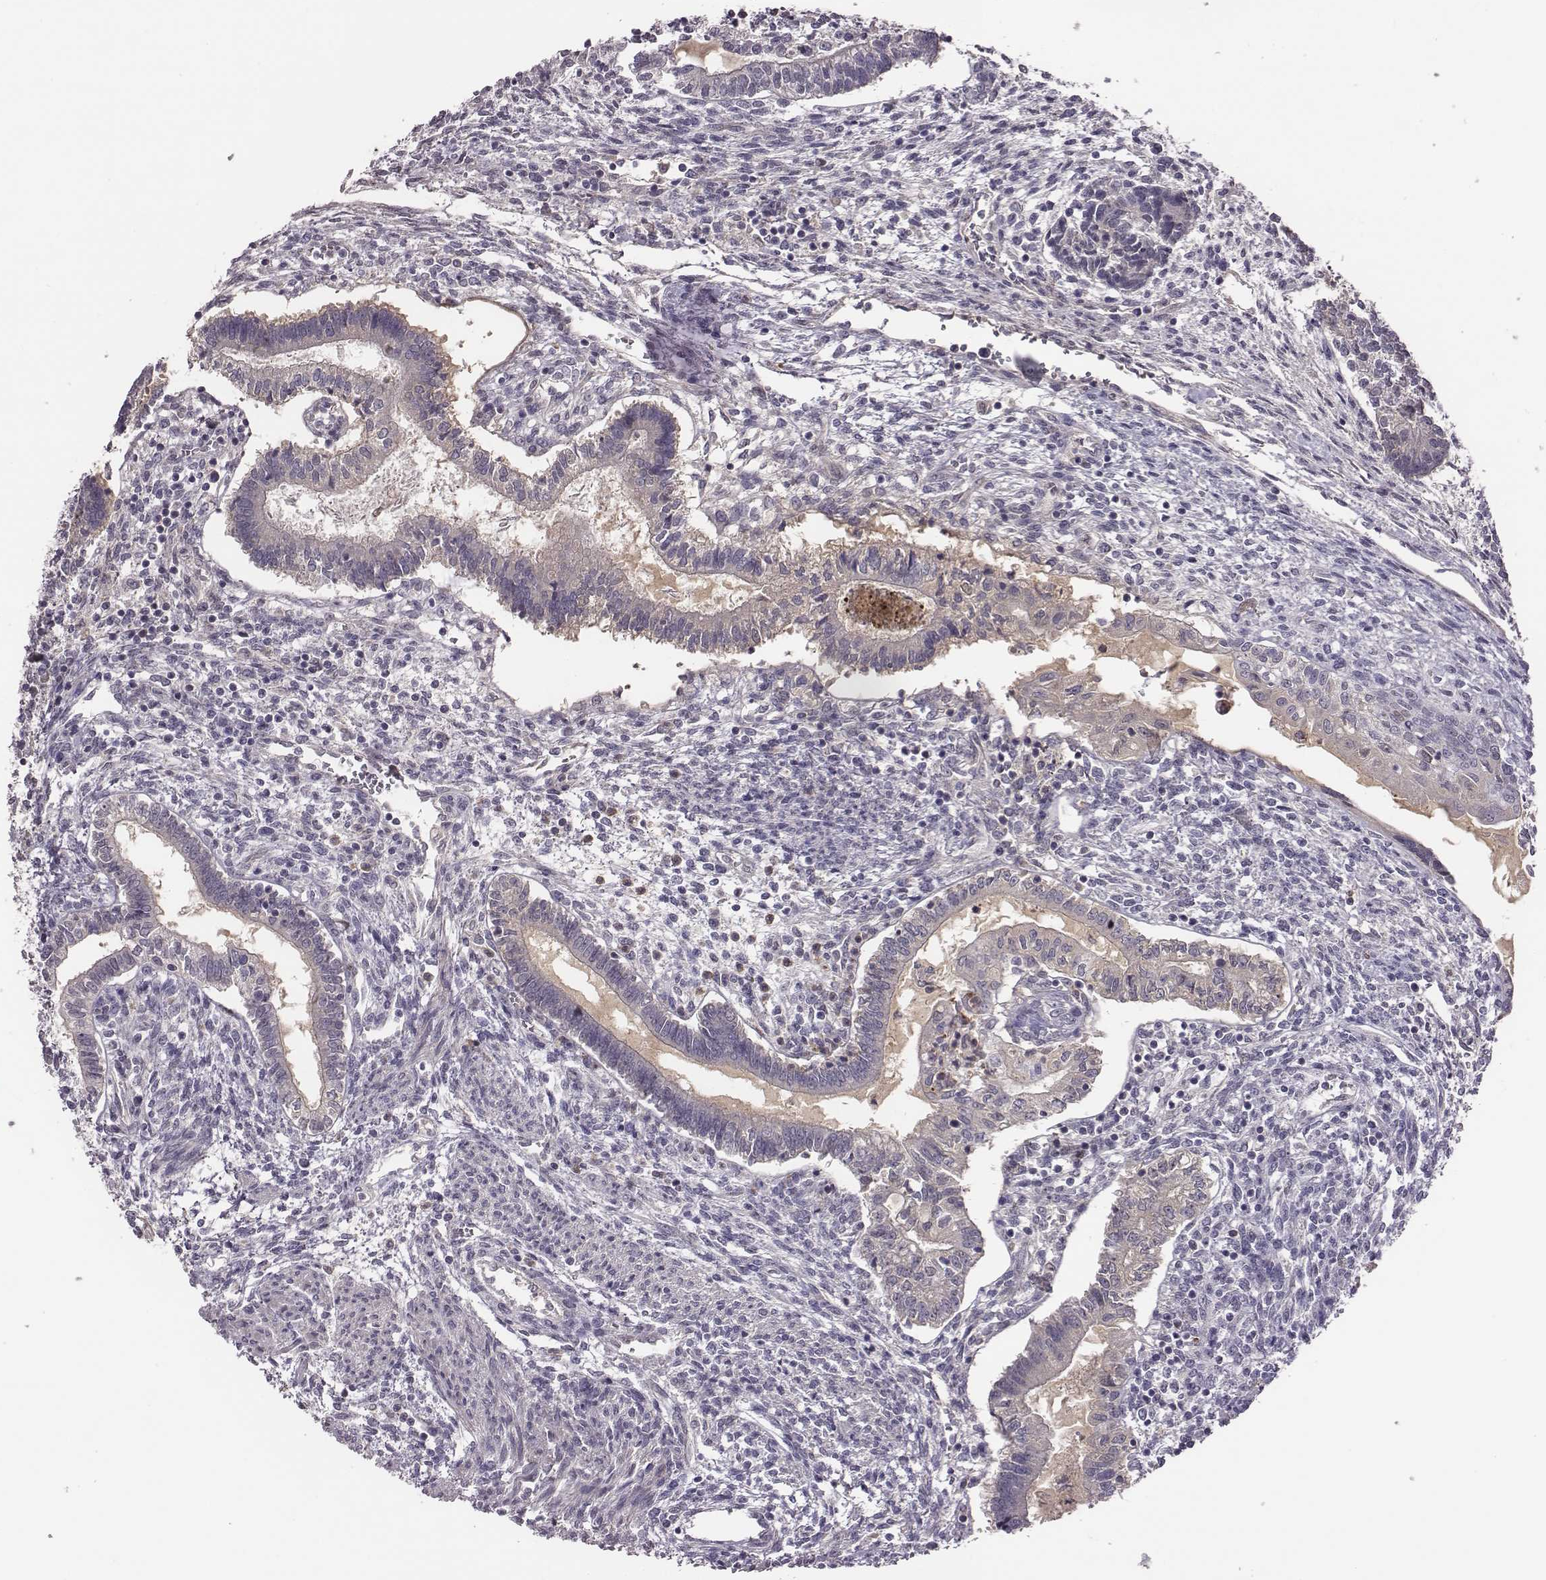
{"staining": {"intensity": "negative", "quantity": "none", "location": "none"}, "tissue": "testis cancer", "cell_type": "Tumor cells", "image_type": "cancer", "snomed": [{"axis": "morphology", "description": "Carcinoma, Embryonal, NOS"}, {"axis": "topography", "description": "Testis"}], "caption": "IHC image of neoplastic tissue: human testis cancer stained with DAB demonstrates no significant protein expression in tumor cells. (Stains: DAB immunohistochemistry (IHC) with hematoxylin counter stain, Microscopy: brightfield microscopy at high magnification).", "gene": "KMO", "patient": {"sex": "male", "age": 37}}